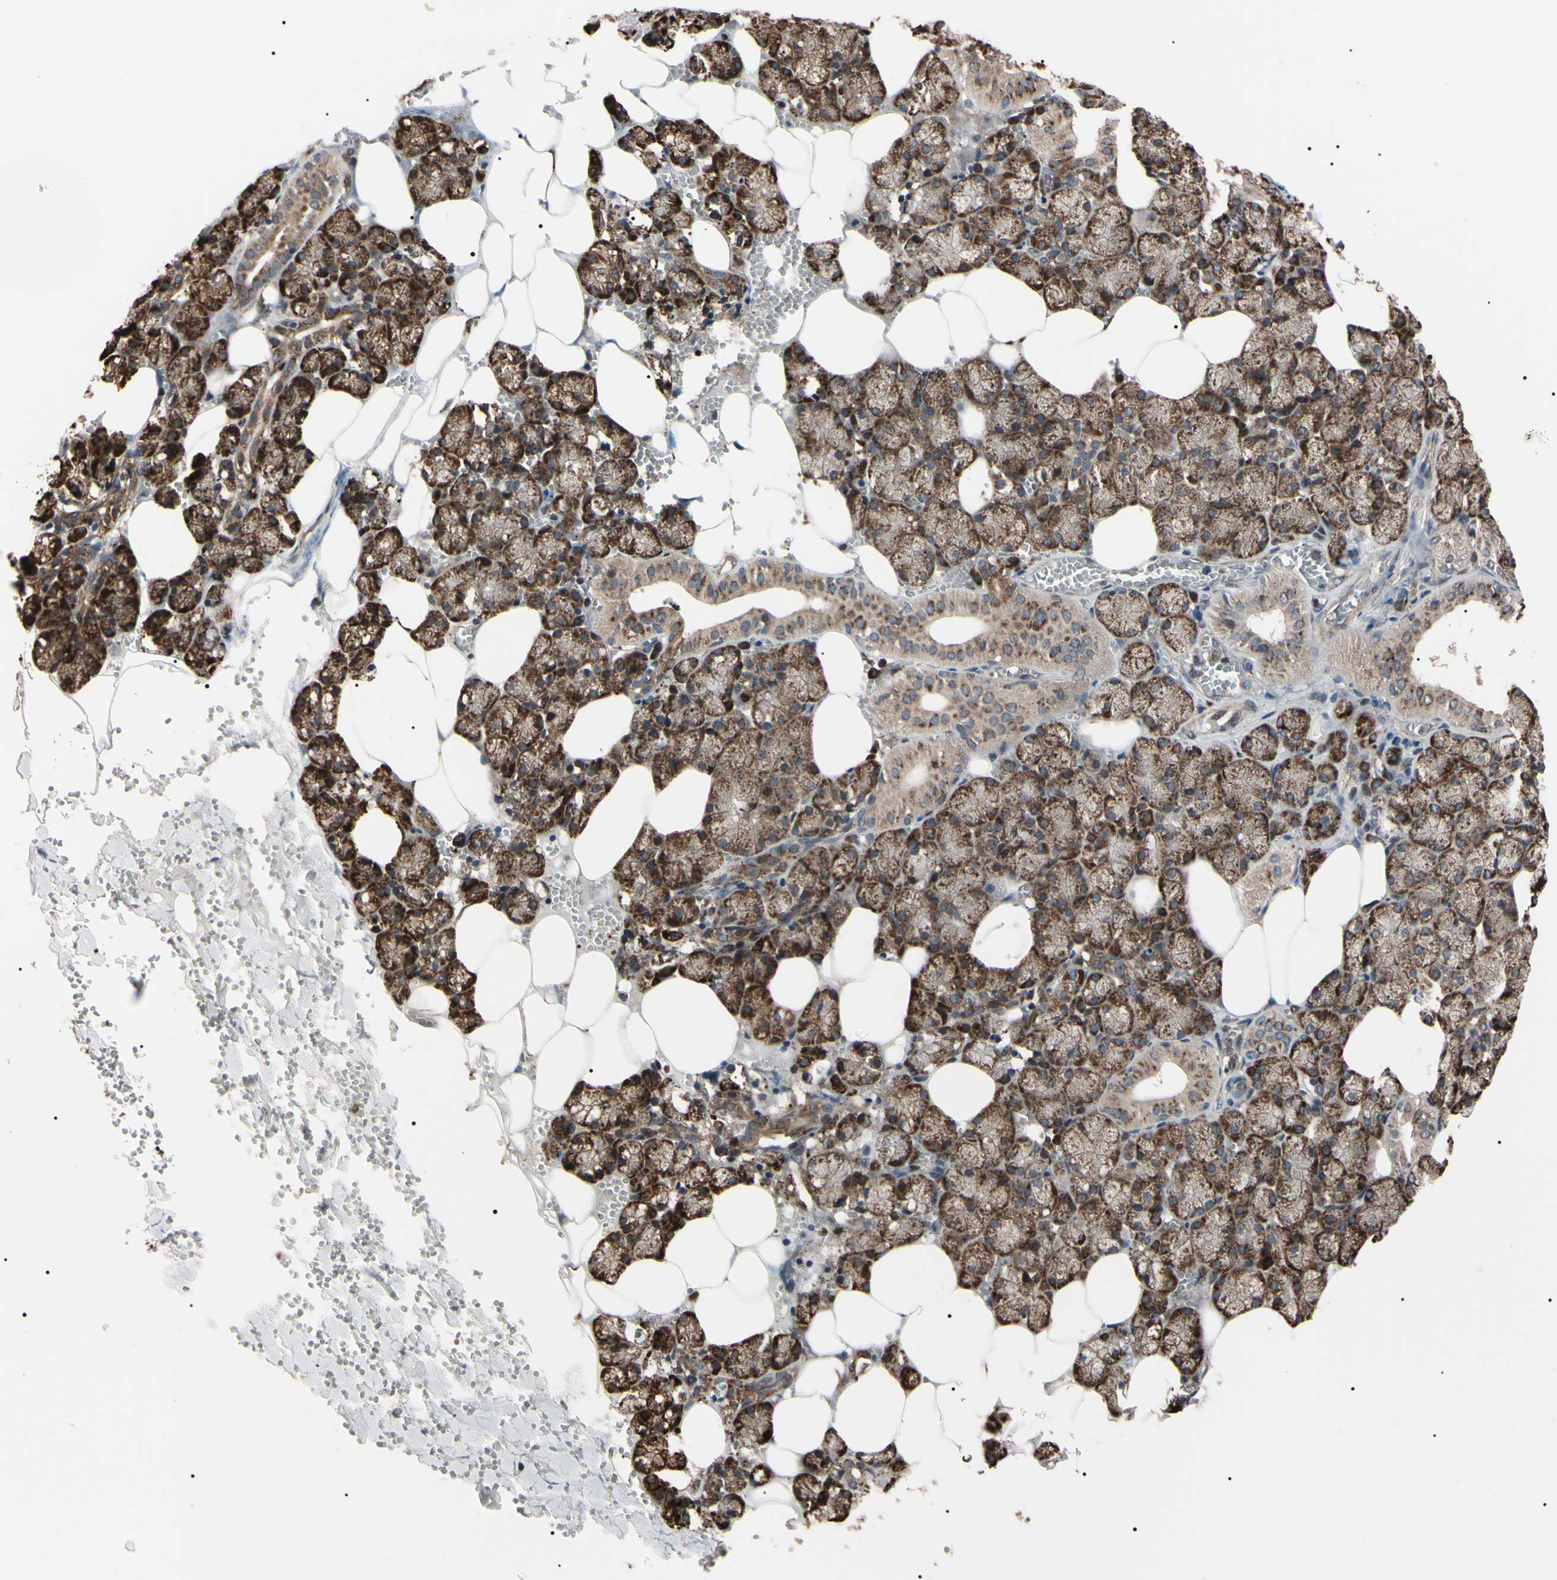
{"staining": {"intensity": "strong", "quantity": ">75%", "location": "cytoplasmic/membranous"}, "tissue": "salivary gland", "cell_type": "Glandular cells", "image_type": "normal", "snomed": [{"axis": "morphology", "description": "Normal tissue, NOS"}, {"axis": "topography", "description": "Salivary gland"}], "caption": "Normal salivary gland was stained to show a protein in brown. There is high levels of strong cytoplasmic/membranous staining in about >75% of glandular cells.", "gene": "GUCY1B1", "patient": {"sex": "male", "age": 62}}